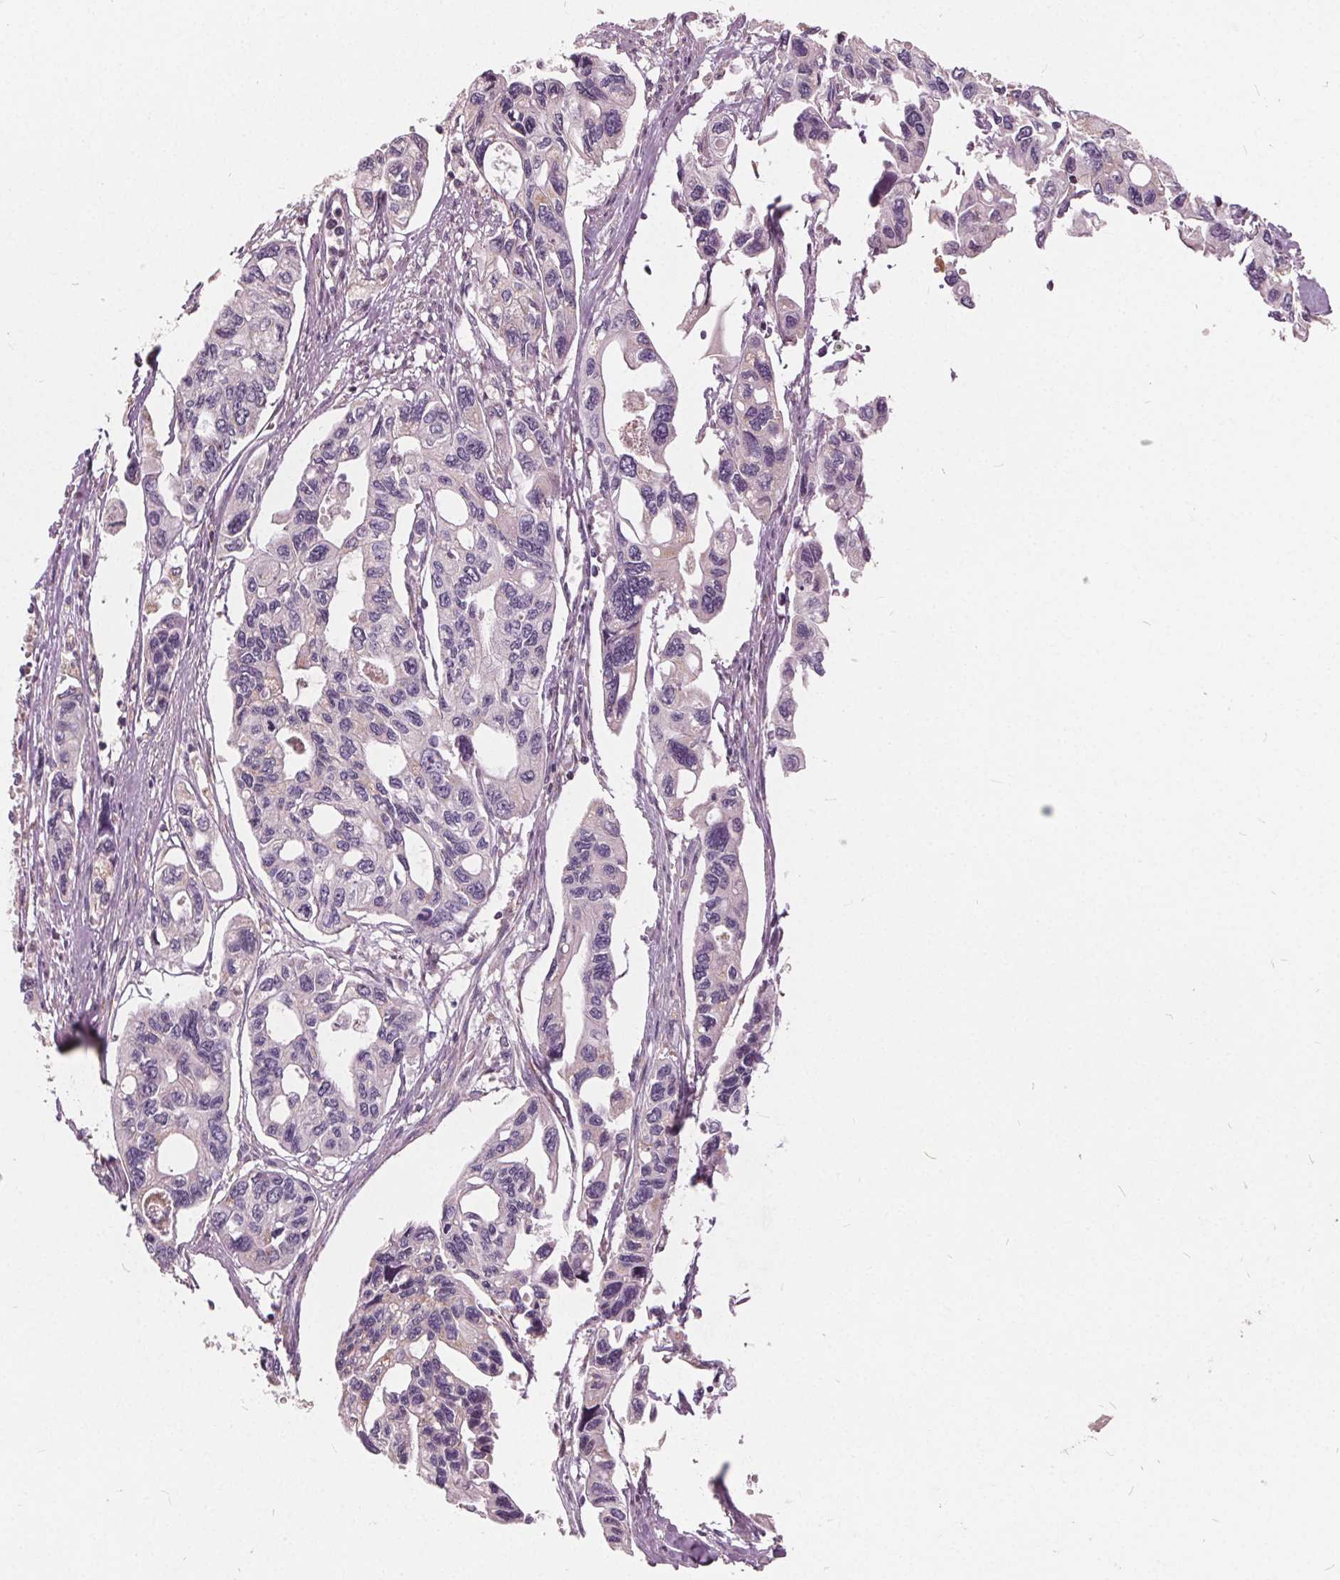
{"staining": {"intensity": "negative", "quantity": "none", "location": "none"}, "tissue": "pancreatic cancer", "cell_type": "Tumor cells", "image_type": "cancer", "snomed": [{"axis": "morphology", "description": "Adenocarcinoma, NOS"}, {"axis": "topography", "description": "Pancreas"}], "caption": "High magnification brightfield microscopy of adenocarcinoma (pancreatic) stained with DAB (3,3'-diaminobenzidine) (brown) and counterstained with hematoxylin (blue): tumor cells show no significant positivity.", "gene": "ECI2", "patient": {"sex": "female", "age": 76}}